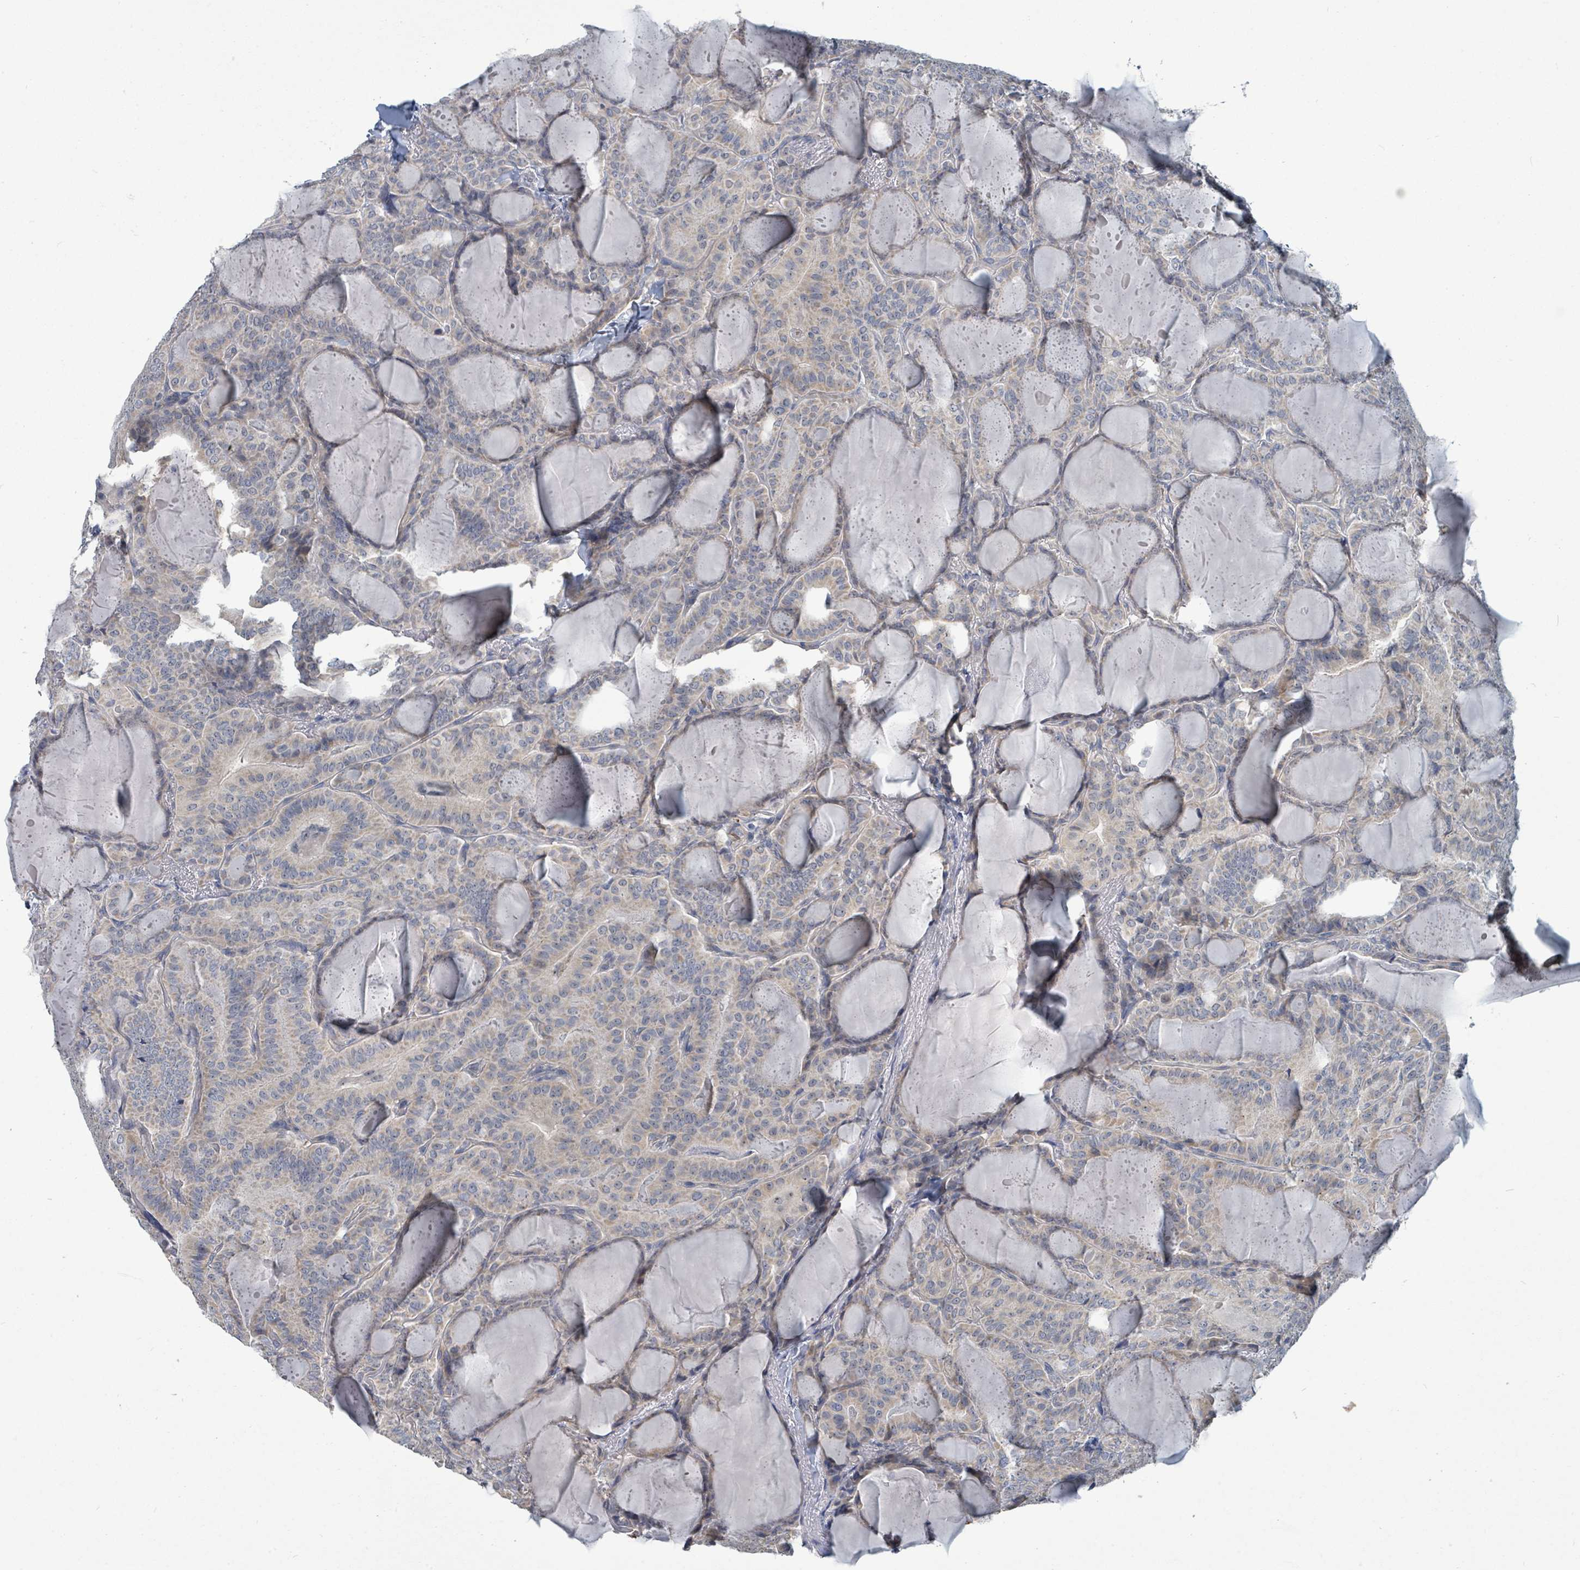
{"staining": {"intensity": "negative", "quantity": "none", "location": "none"}, "tissue": "thyroid cancer", "cell_type": "Tumor cells", "image_type": "cancer", "snomed": [{"axis": "morphology", "description": "Papillary adenocarcinoma, NOS"}, {"axis": "topography", "description": "Thyroid gland"}], "caption": "DAB (3,3'-diaminobenzidine) immunohistochemical staining of papillary adenocarcinoma (thyroid) displays no significant positivity in tumor cells. Nuclei are stained in blue.", "gene": "TRDMT1", "patient": {"sex": "female", "age": 68}}